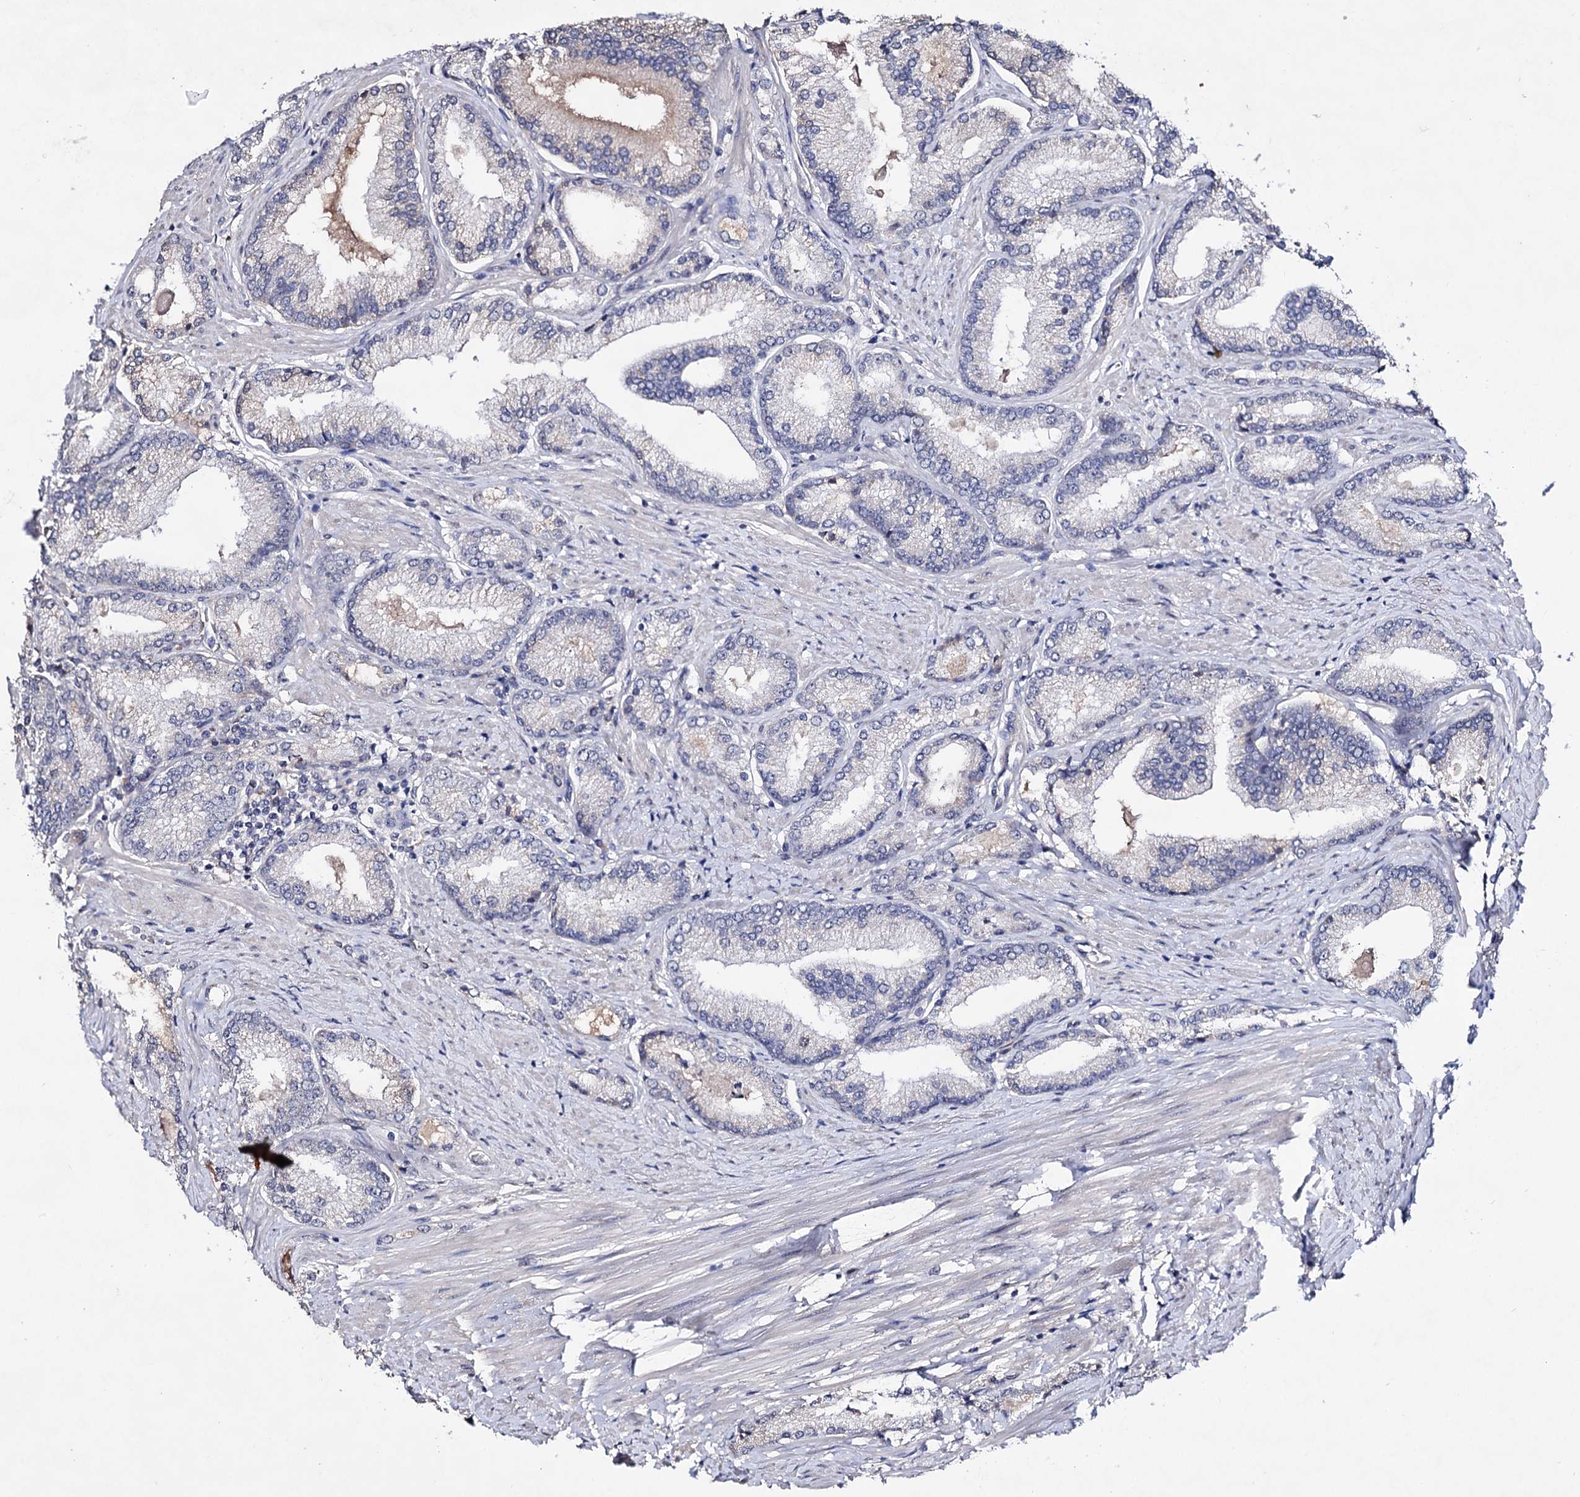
{"staining": {"intensity": "weak", "quantity": "<25%", "location": "cytoplasmic/membranous"}, "tissue": "prostate cancer", "cell_type": "Tumor cells", "image_type": "cancer", "snomed": [{"axis": "morphology", "description": "Adenocarcinoma, High grade"}, {"axis": "topography", "description": "Prostate"}], "caption": "The immunohistochemistry micrograph has no significant expression in tumor cells of prostate cancer tissue.", "gene": "PLIN1", "patient": {"sex": "male", "age": 66}}